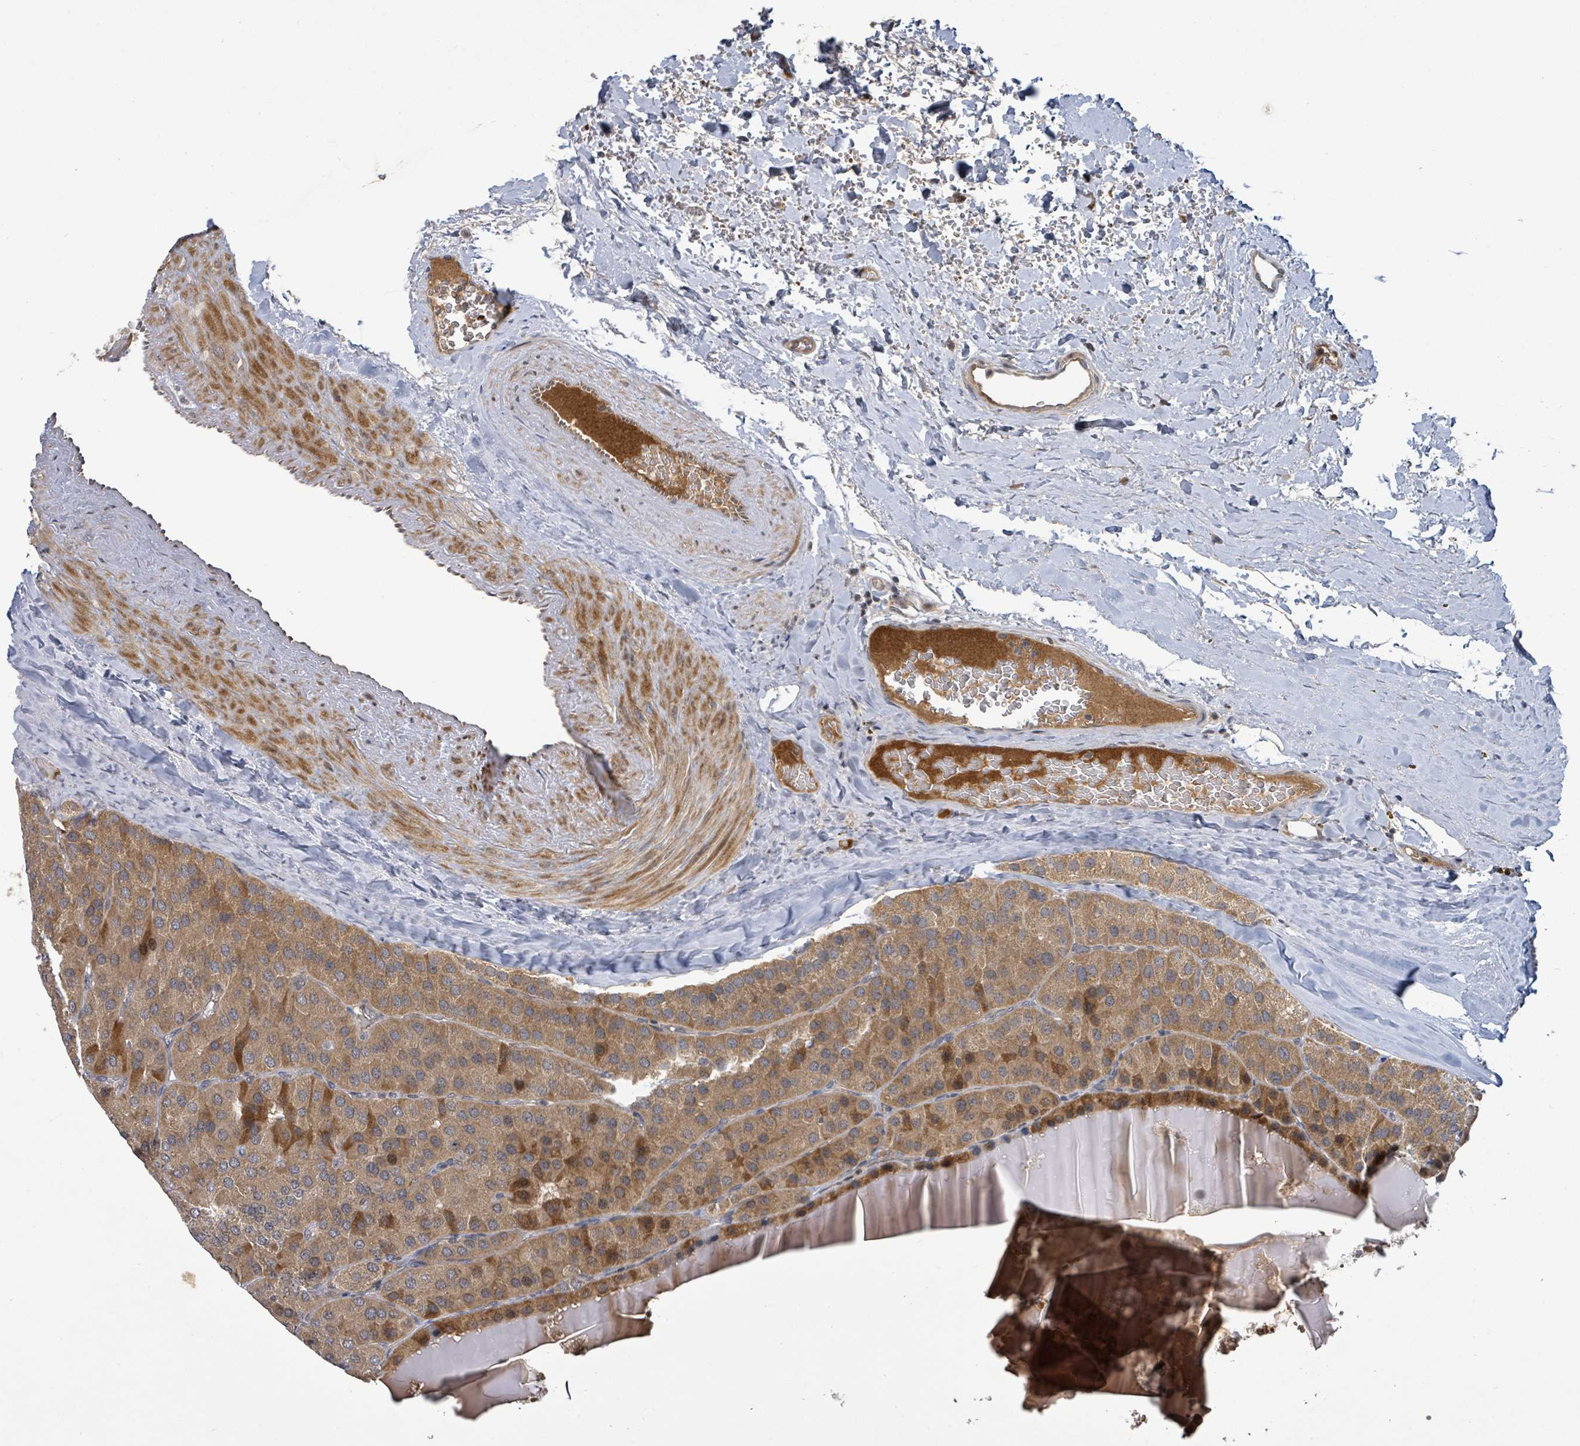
{"staining": {"intensity": "moderate", "quantity": ">75%", "location": "cytoplasmic/membranous"}, "tissue": "parathyroid gland", "cell_type": "Glandular cells", "image_type": "normal", "snomed": [{"axis": "morphology", "description": "Normal tissue, NOS"}, {"axis": "morphology", "description": "Adenoma, NOS"}, {"axis": "topography", "description": "Parathyroid gland"}], "caption": "Normal parathyroid gland exhibits moderate cytoplasmic/membranous expression in about >75% of glandular cells.", "gene": "ITGA11", "patient": {"sex": "female", "age": 86}}